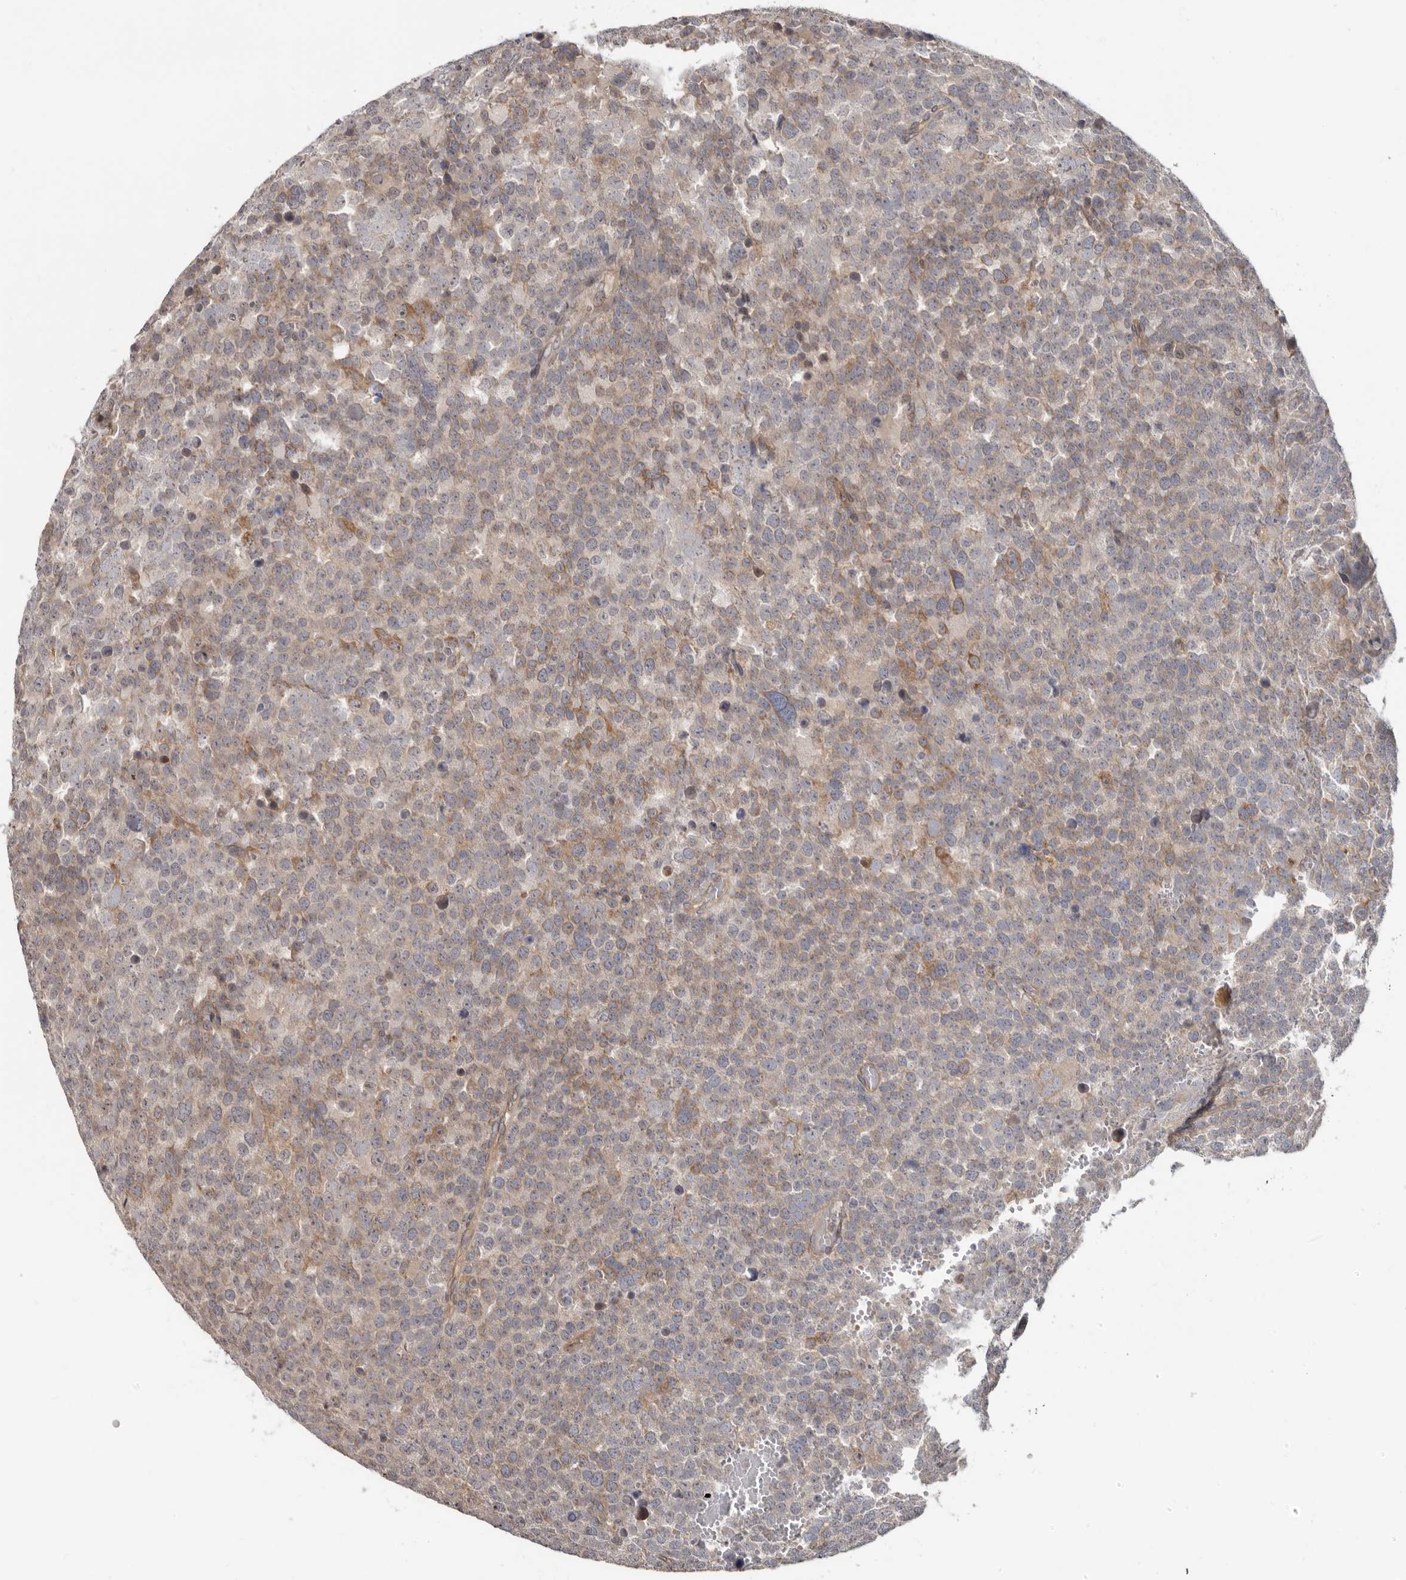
{"staining": {"intensity": "weak", "quantity": "25%-75%", "location": "cytoplasmic/membranous"}, "tissue": "testis cancer", "cell_type": "Tumor cells", "image_type": "cancer", "snomed": [{"axis": "morphology", "description": "Seminoma, NOS"}, {"axis": "topography", "description": "Testis"}], "caption": "Immunohistochemistry (IHC) image of neoplastic tissue: seminoma (testis) stained using immunohistochemistry displays low levels of weak protein expression localized specifically in the cytoplasmic/membranous of tumor cells, appearing as a cytoplasmic/membranous brown color.", "gene": "BAD", "patient": {"sex": "male", "age": 71}}